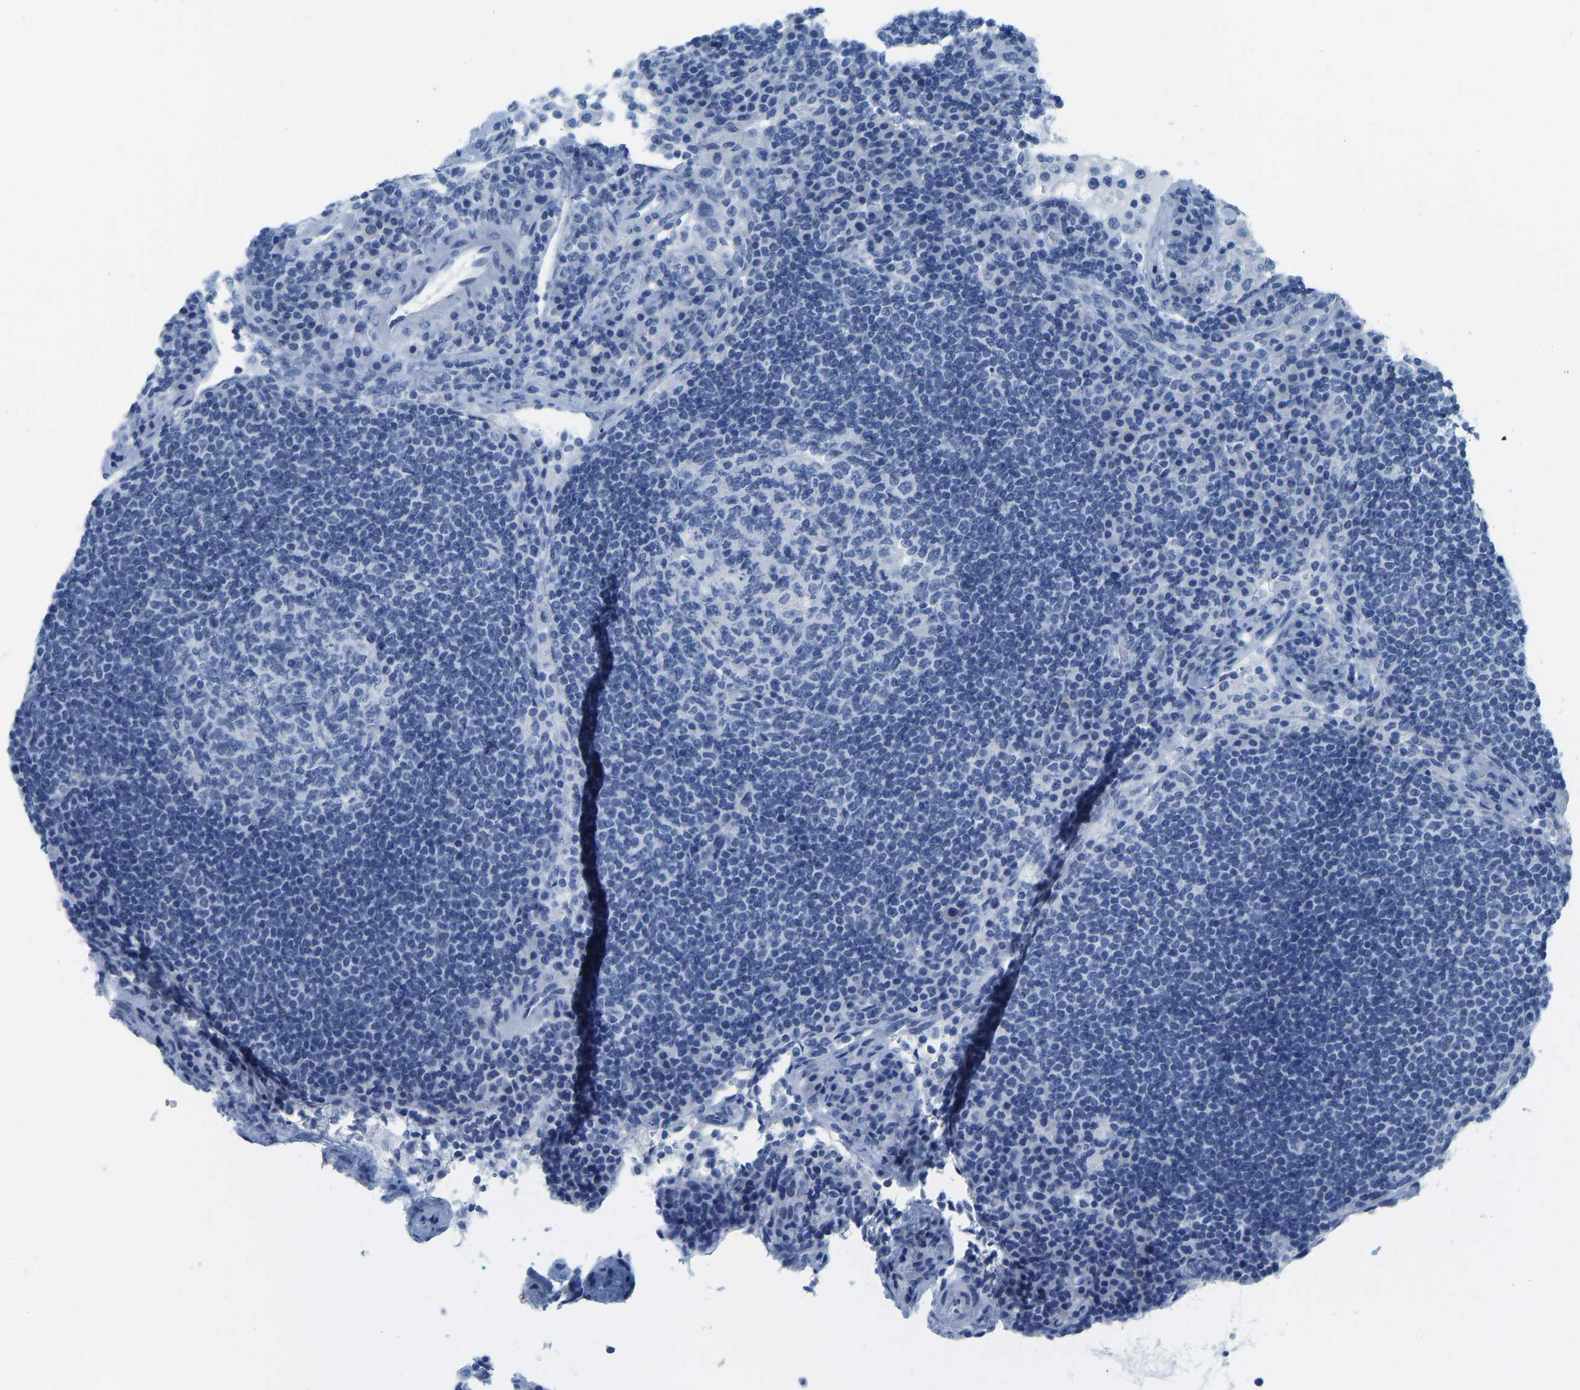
{"staining": {"intensity": "negative", "quantity": "none", "location": "none"}, "tissue": "lymph node", "cell_type": "Germinal center cells", "image_type": "normal", "snomed": [{"axis": "morphology", "description": "Normal tissue, NOS"}, {"axis": "topography", "description": "Lymph node"}], "caption": "Immunohistochemical staining of unremarkable human lymph node demonstrates no significant positivity in germinal center cells.", "gene": "SERPINB3", "patient": {"sex": "female", "age": 53}}